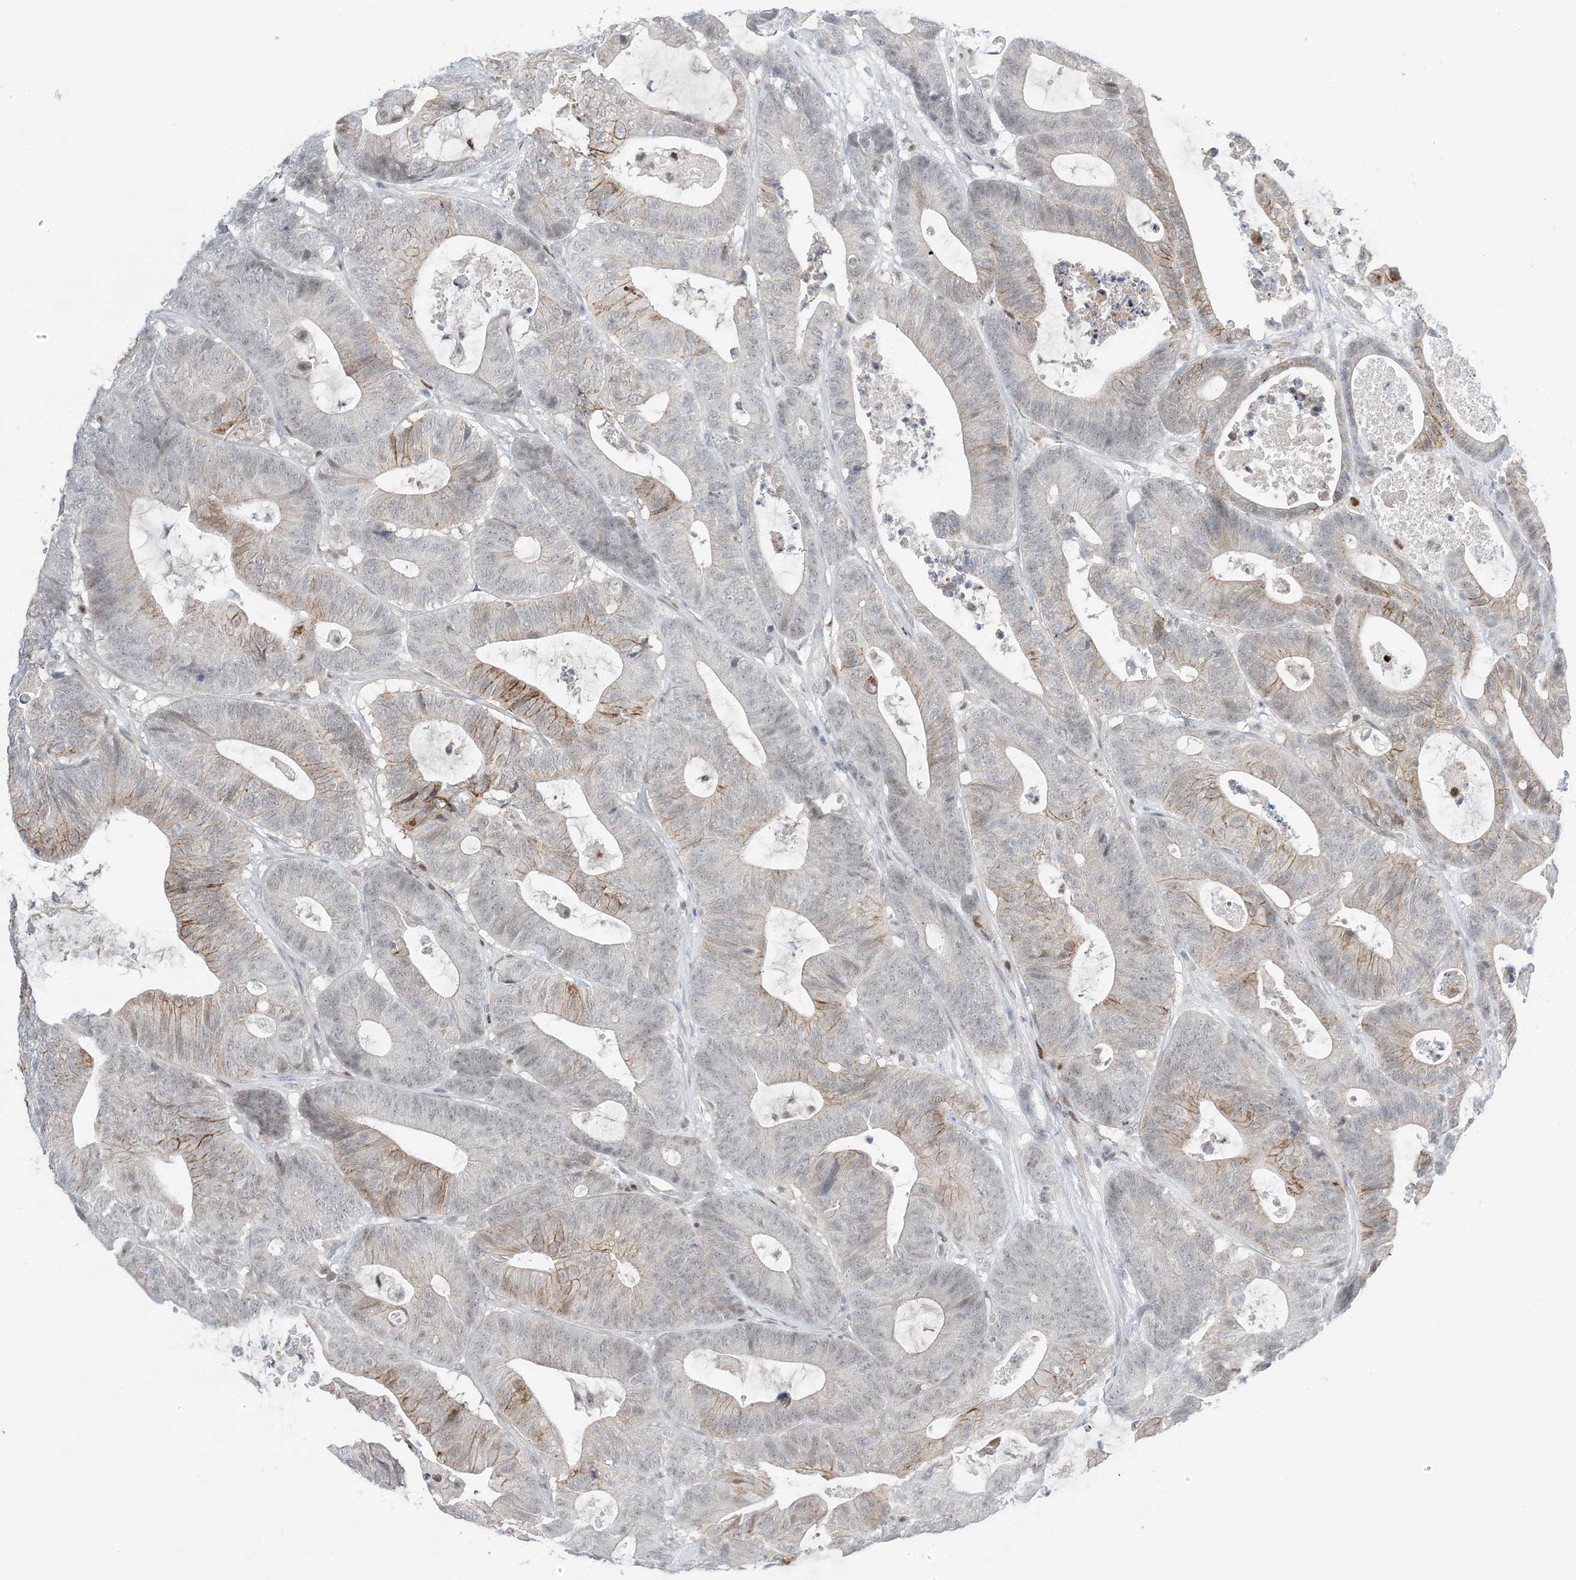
{"staining": {"intensity": "moderate", "quantity": "<25%", "location": "cytoplasmic/membranous"}, "tissue": "colorectal cancer", "cell_type": "Tumor cells", "image_type": "cancer", "snomed": [{"axis": "morphology", "description": "Adenocarcinoma, NOS"}, {"axis": "topography", "description": "Colon"}], "caption": "An image showing moderate cytoplasmic/membranous positivity in approximately <25% of tumor cells in adenocarcinoma (colorectal), as visualized by brown immunohistochemical staining.", "gene": "TFPT", "patient": {"sex": "female", "age": 84}}